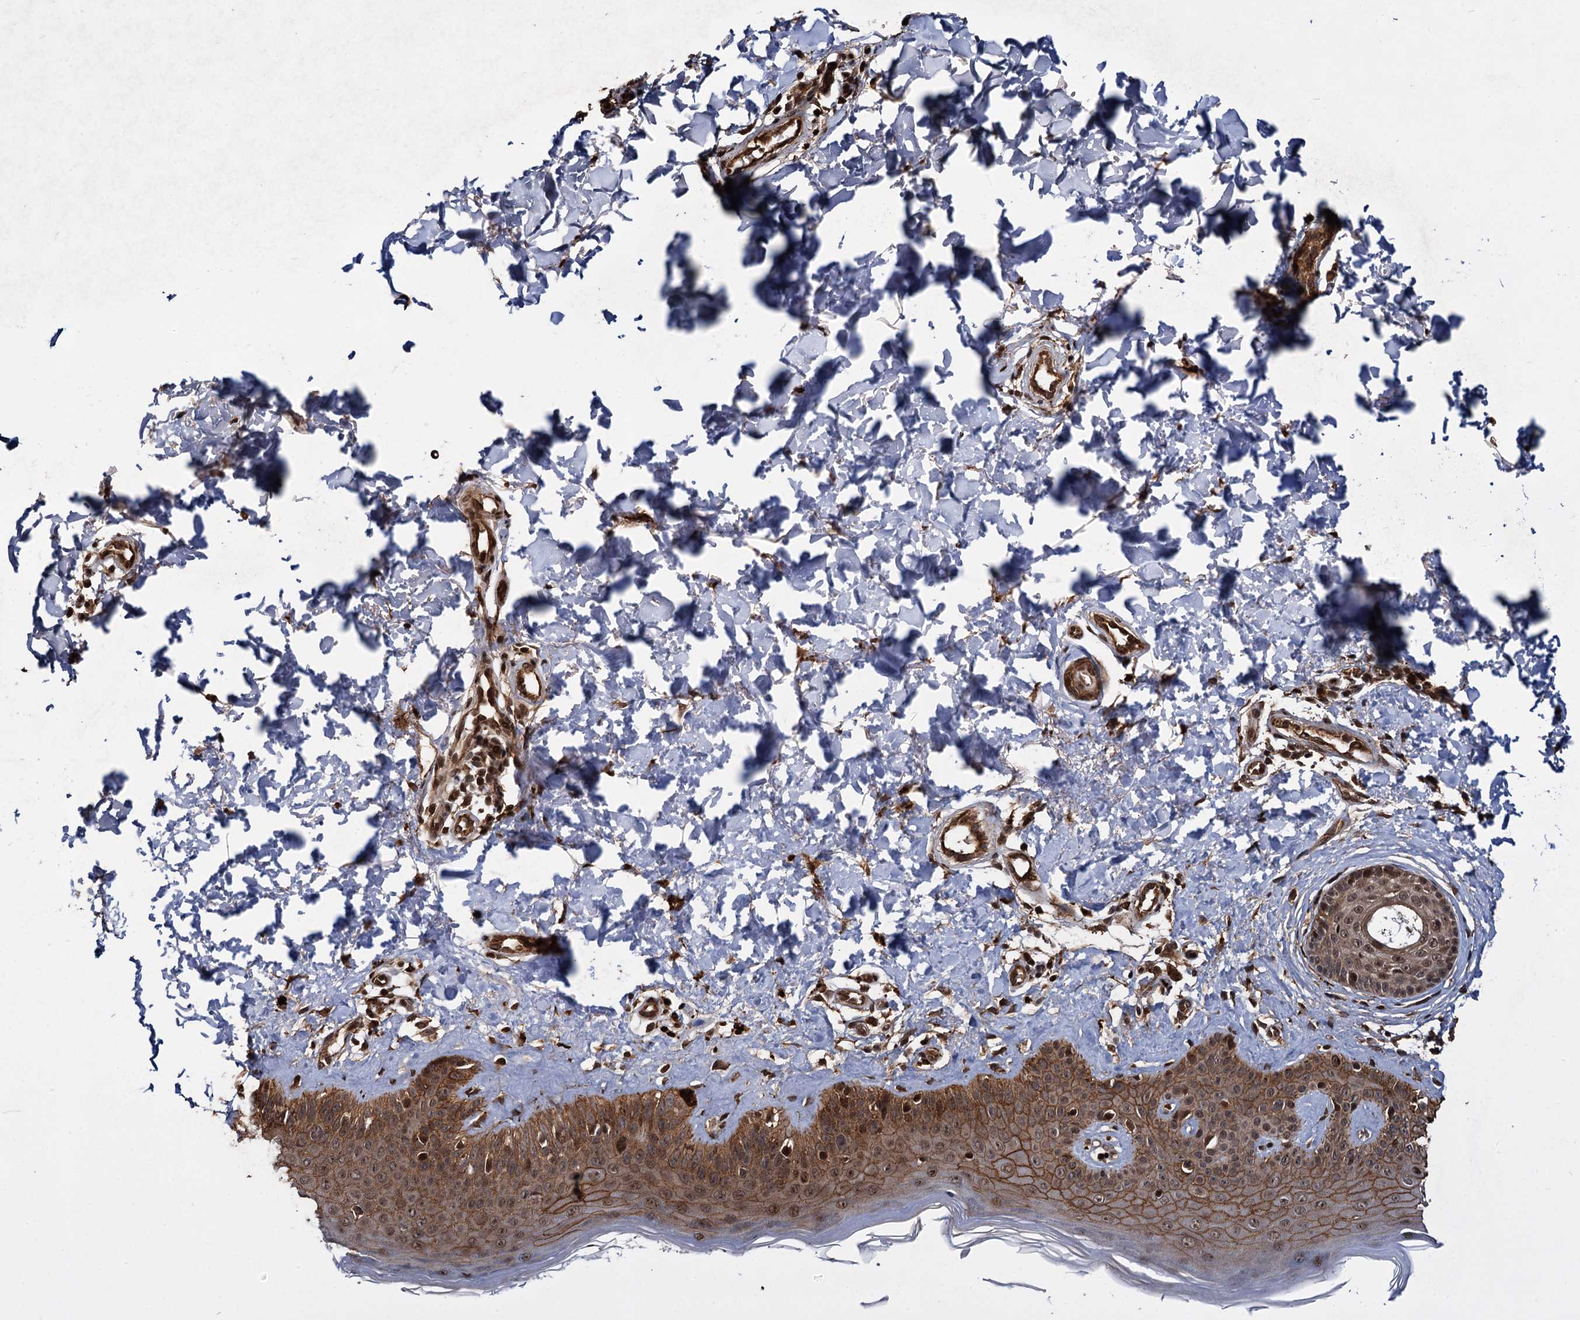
{"staining": {"intensity": "strong", "quantity": ">75%", "location": "cytoplasmic/membranous,nuclear"}, "tissue": "skin", "cell_type": "Fibroblasts", "image_type": "normal", "snomed": [{"axis": "morphology", "description": "Normal tissue, NOS"}, {"axis": "topography", "description": "Skin"}], "caption": "Unremarkable skin shows strong cytoplasmic/membranous,nuclear expression in about >75% of fibroblasts.", "gene": "CEP192", "patient": {"sex": "male", "age": 52}}